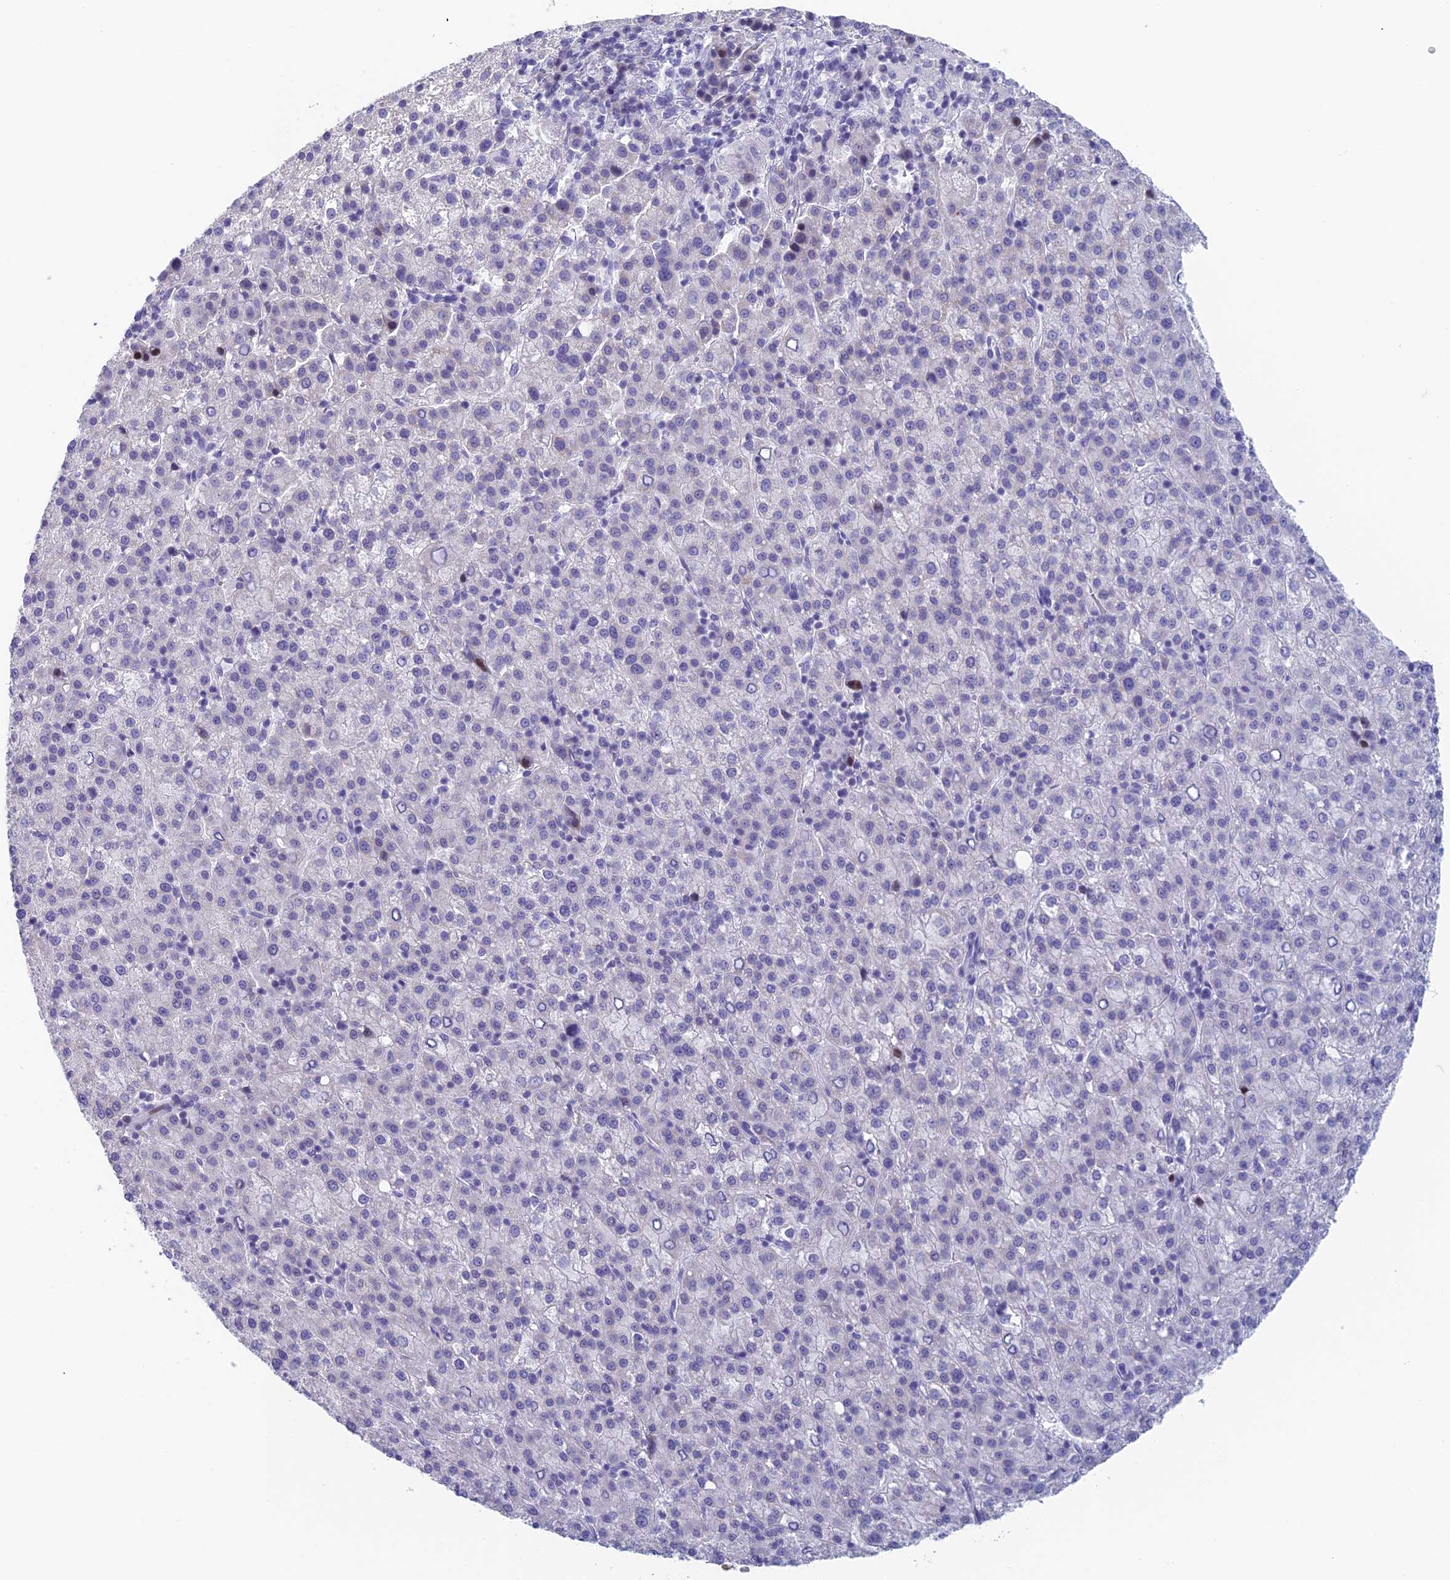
{"staining": {"intensity": "negative", "quantity": "none", "location": "none"}, "tissue": "liver cancer", "cell_type": "Tumor cells", "image_type": "cancer", "snomed": [{"axis": "morphology", "description": "Carcinoma, Hepatocellular, NOS"}, {"axis": "topography", "description": "Liver"}], "caption": "DAB immunohistochemical staining of human hepatocellular carcinoma (liver) shows no significant staining in tumor cells.", "gene": "REXO5", "patient": {"sex": "female", "age": 58}}